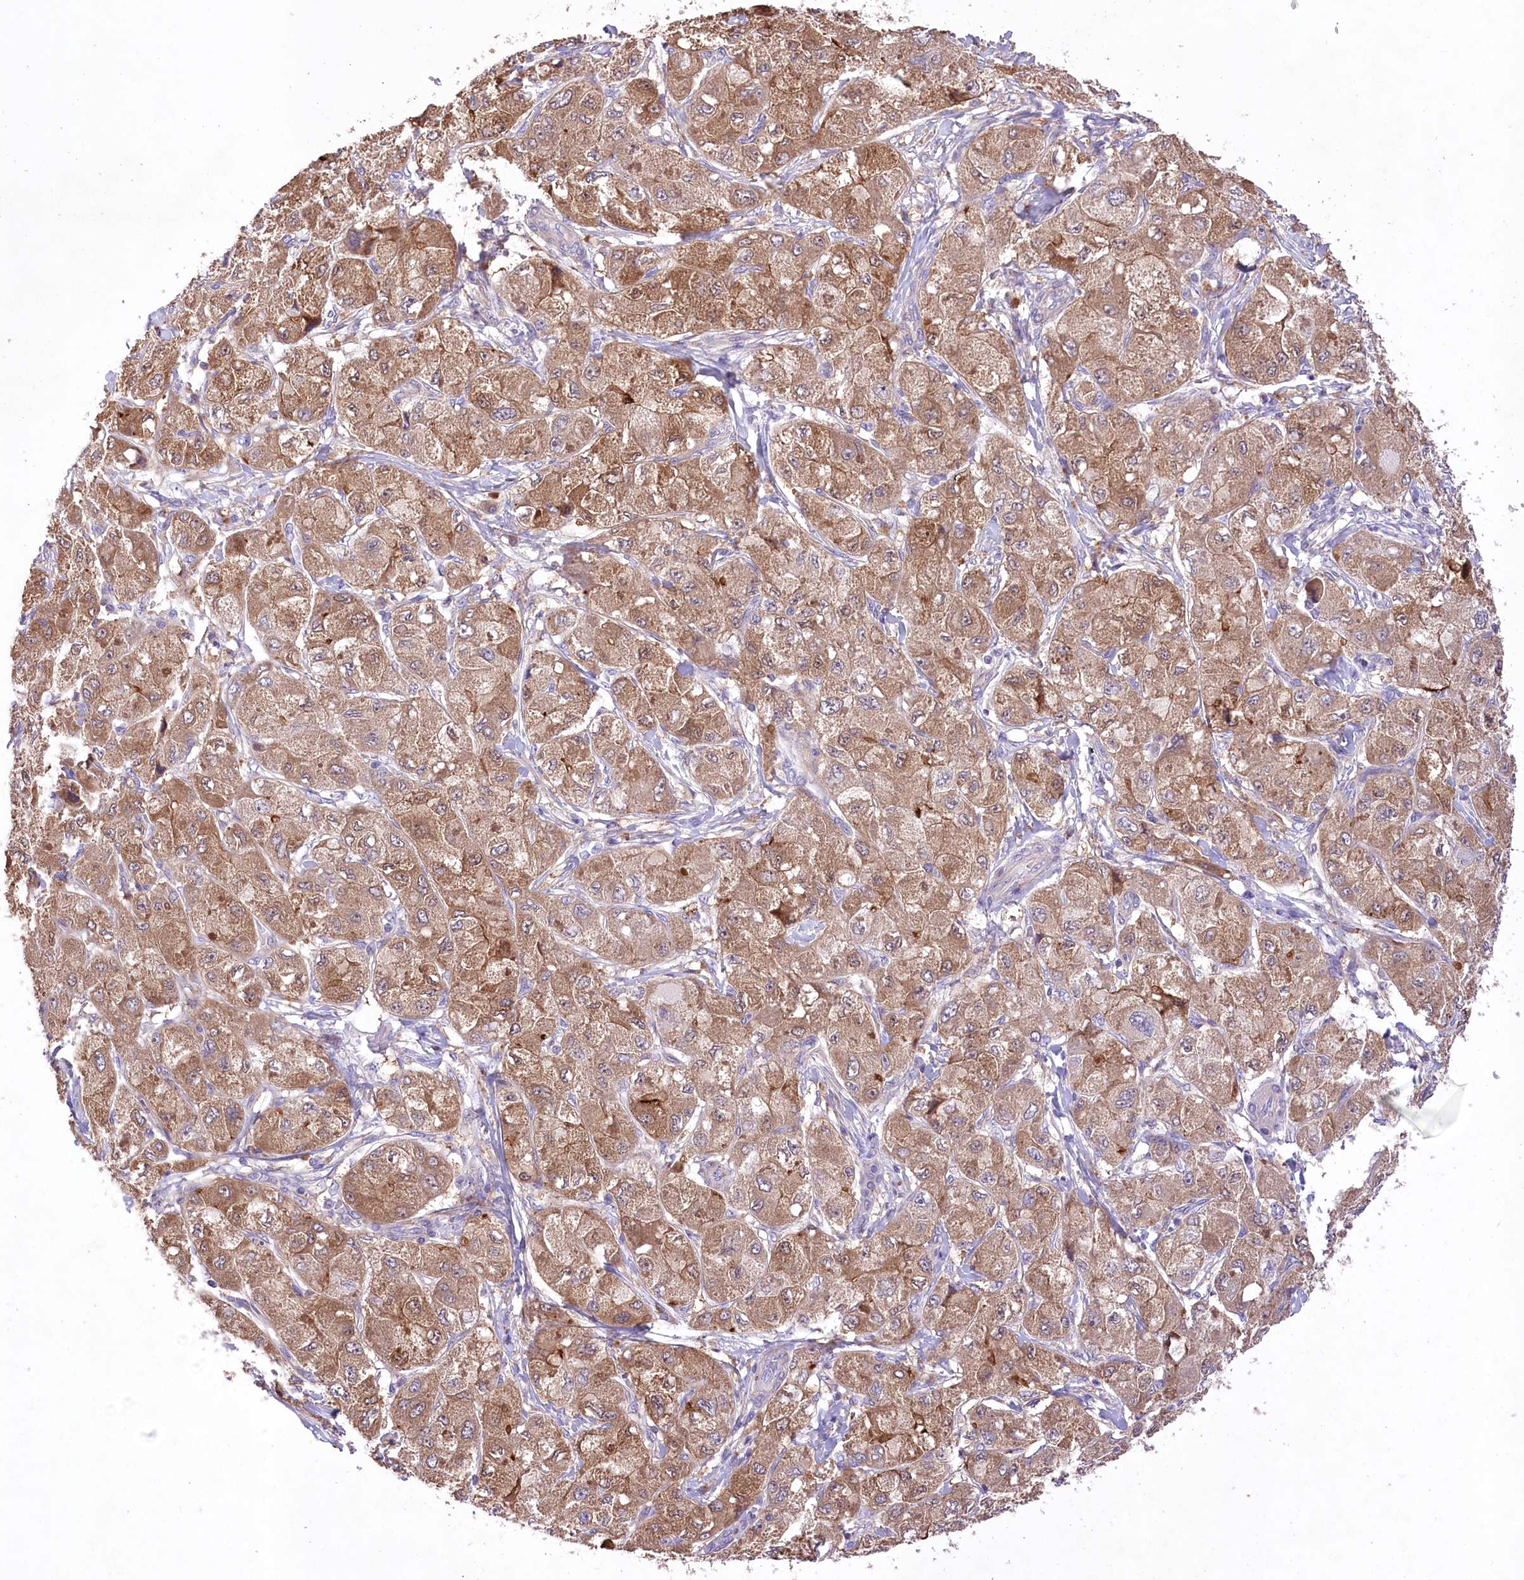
{"staining": {"intensity": "moderate", "quantity": ">75%", "location": "cytoplasmic/membranous"}, "tissue": "liver cancer", "cell_type": "Tumor cells", "image_type": "cancer", "snomed": [{"axis": "morphology", "description": "Carcinoma, Hepatocellular, NOS"}, {"axis": "topography", "description": "Liver"}], "caption": "A brown stain shows moderate cytoplasmic/membranous staining of a protein in liver hepatocellular carcinoma tumor cells.", "gene": "PBLD", "patient": {"sex": "male", "age": 80}}